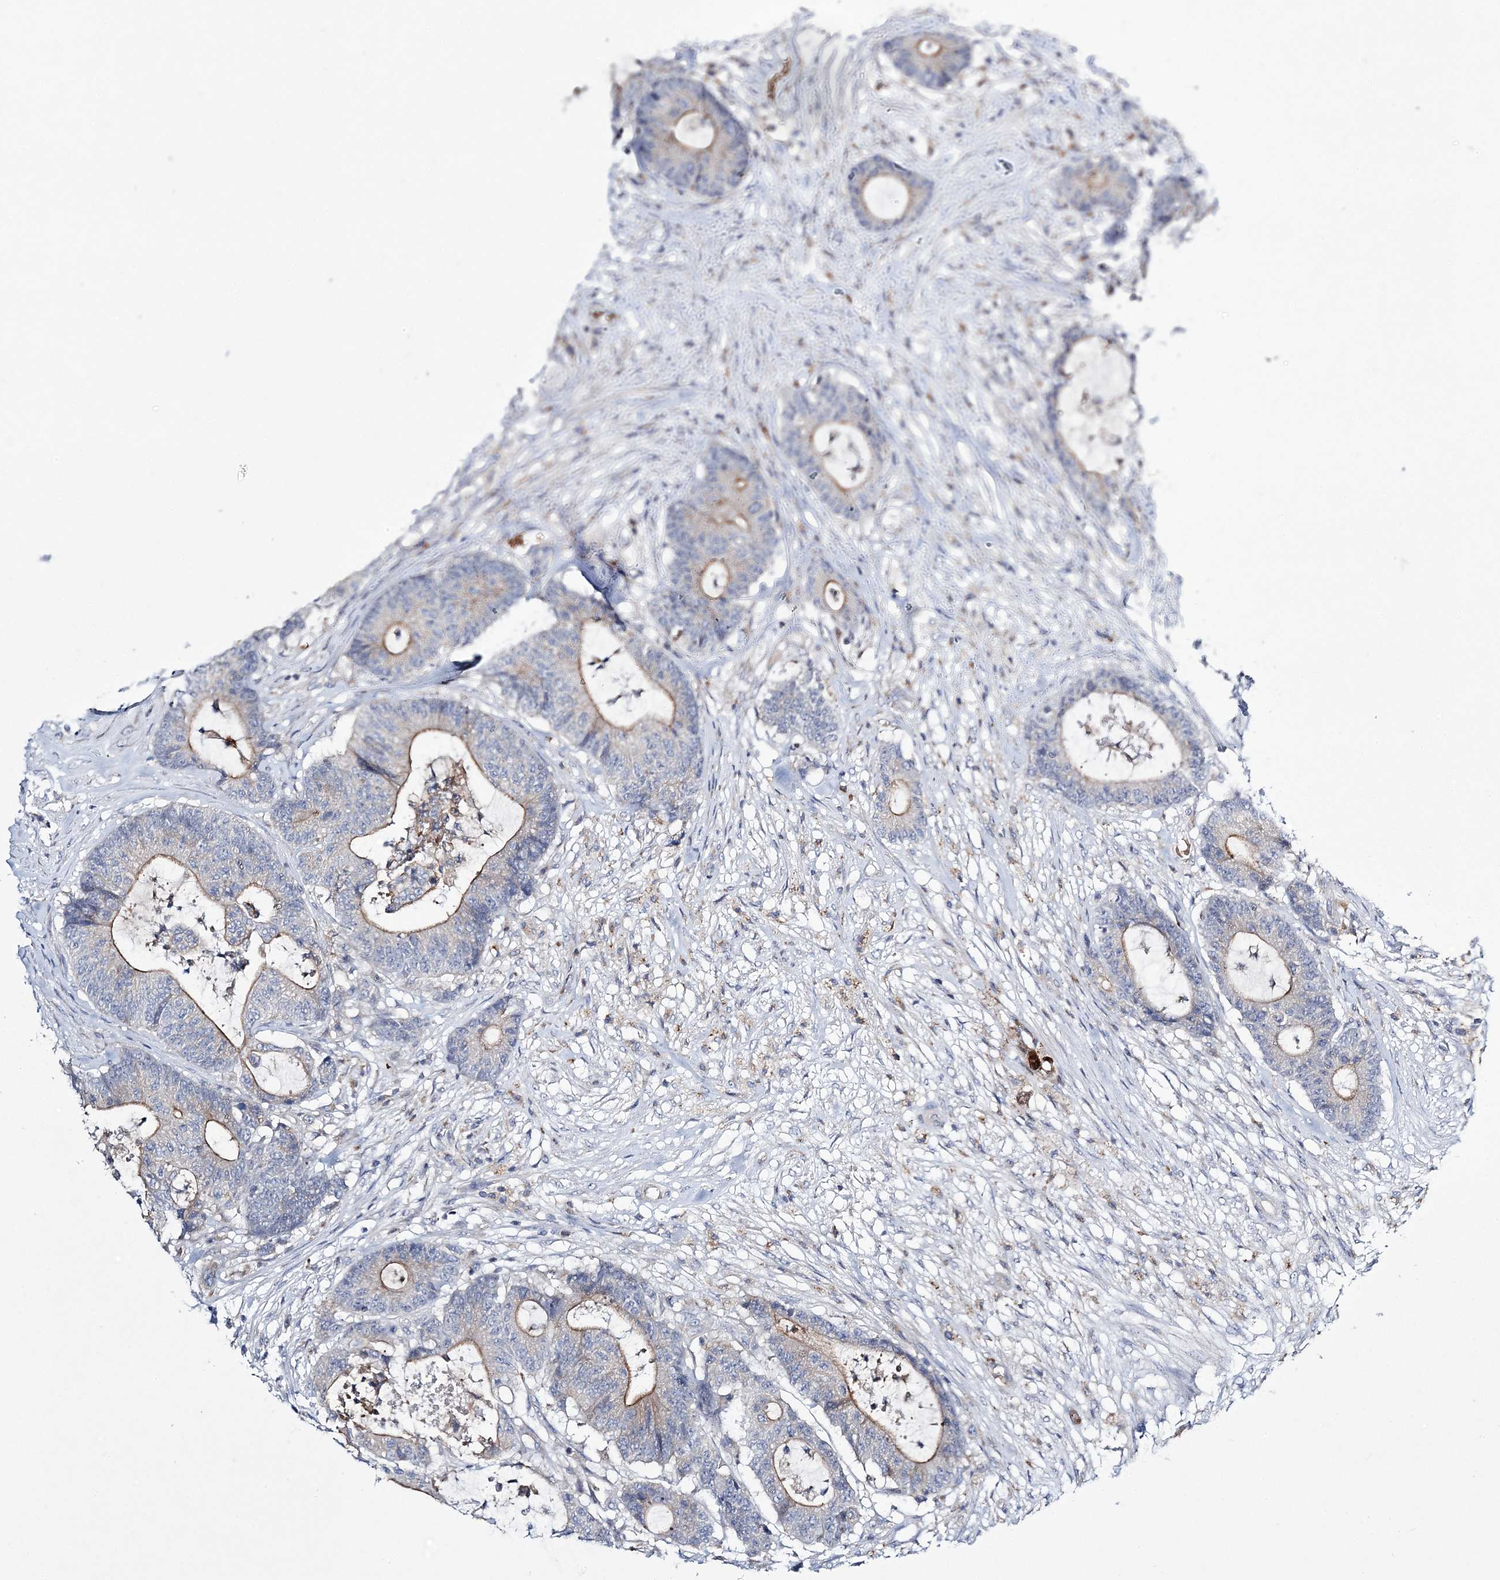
{"staining": {"intensity": "moderate", "quantity": "25%-75%", "location": "cytoplasmic/membranous"}, "tissue": "colorectal cancer", "cell_type": "Tumor cells", "image_type": "cancer", "snomed": [{"axis": "morphology", "description": "Adenocarcinoma, NOS"}, {"axis": "topography", "description": "Colon"}], "caption": "Protein staining of colorectal adenocarcinoma tissue shows moderate cytoplasmic/membranous expression in approximately 25%-75% of tumor cells.", "gene": "ATP11B", "patient": {"sex": "female", "age": 84}}